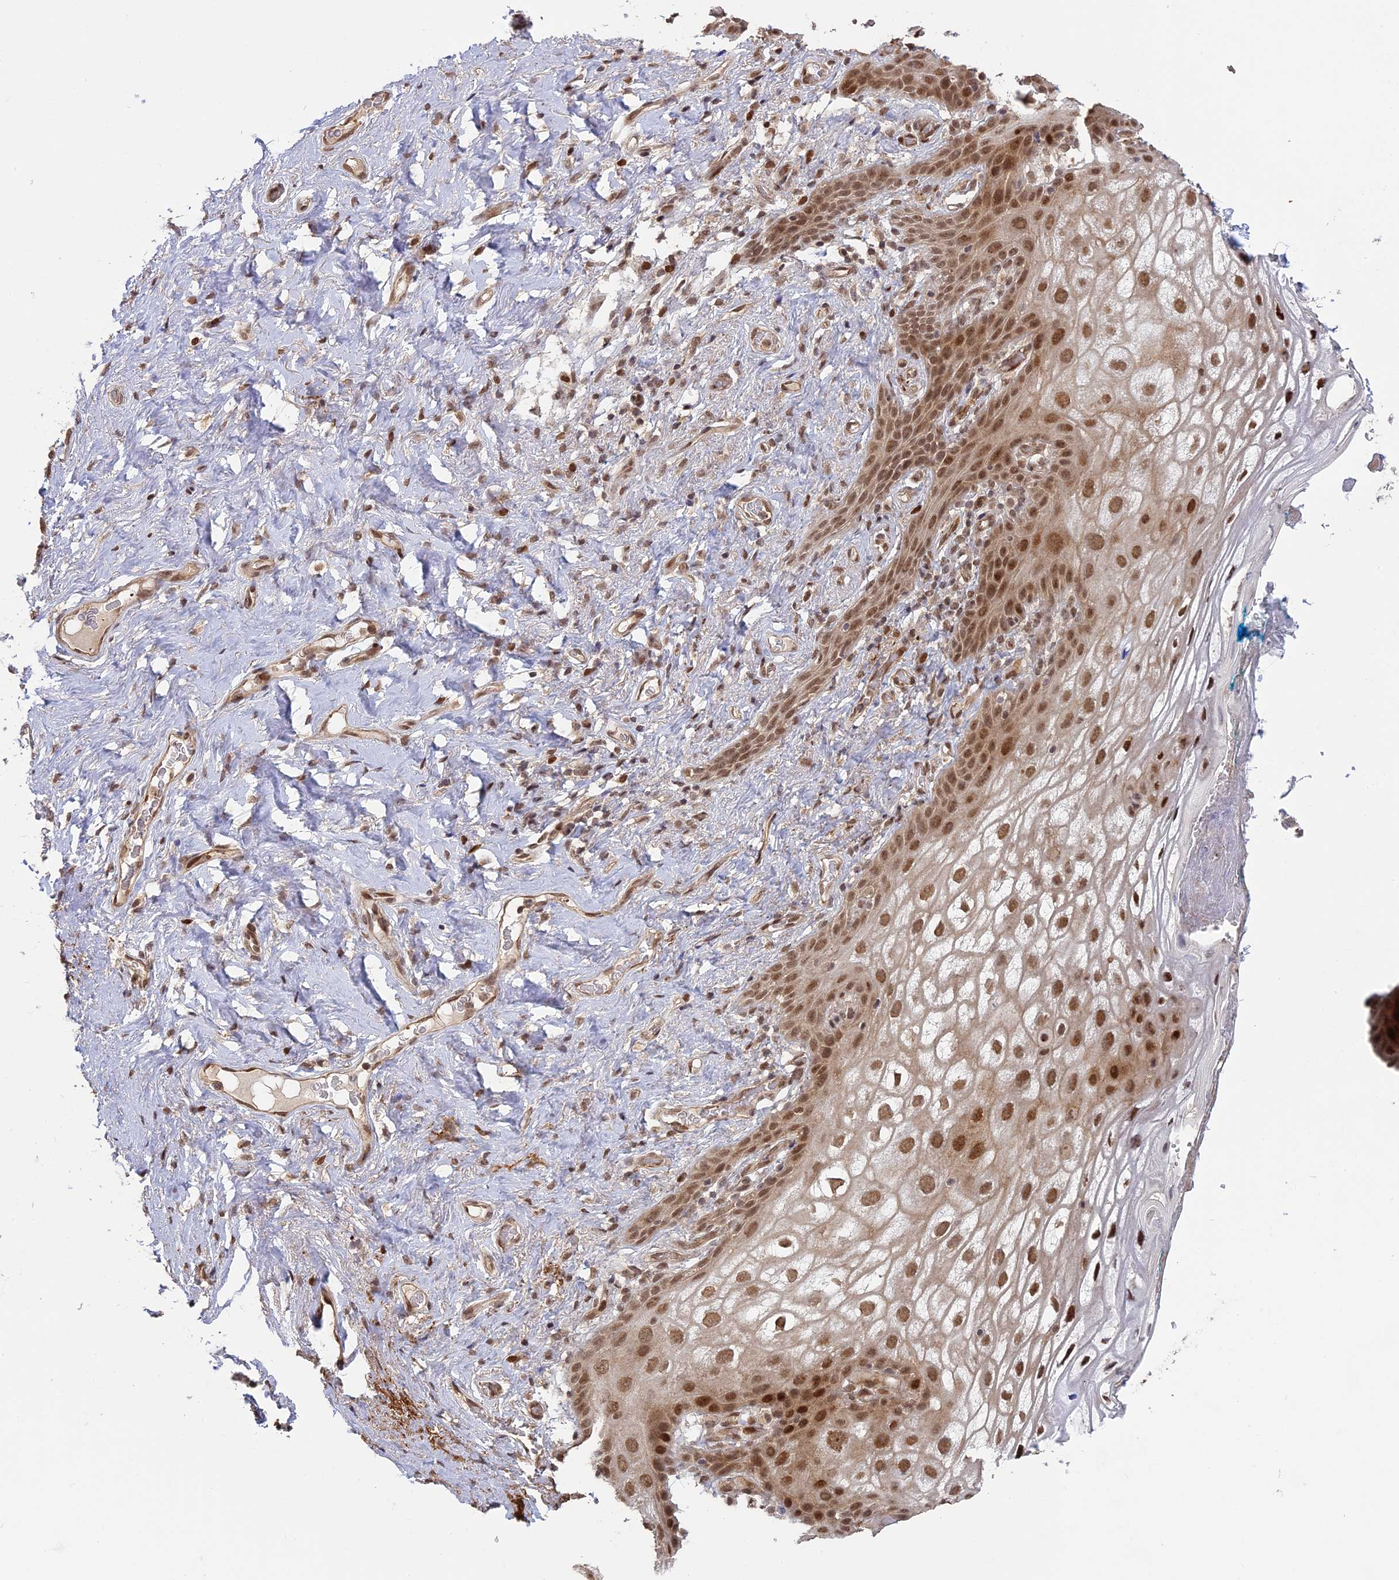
{"staining": {"intensity": "moderate", "quantity": ">75%", "location": "cytoplasmic/membranous,nuclear"}, "tissue": "vagina", "cell_type": "Squamous epithelial cells", "image_type": "normal", "snomed": [{"axis": "morphology", "description": "Normal tissue, NOS"}, {"axis": "topography", "description": "Vagina"}], "caption": "A high-resolution image shows immunohistochemistry (IHC) staining of normal vagina, which reveals moderate cytoplasmic/membranous,nuclear staining in approximately >75% of squamous epithelial cells.", "gene": "PKIG", "patient": {"sex": "female", "age": 68}}